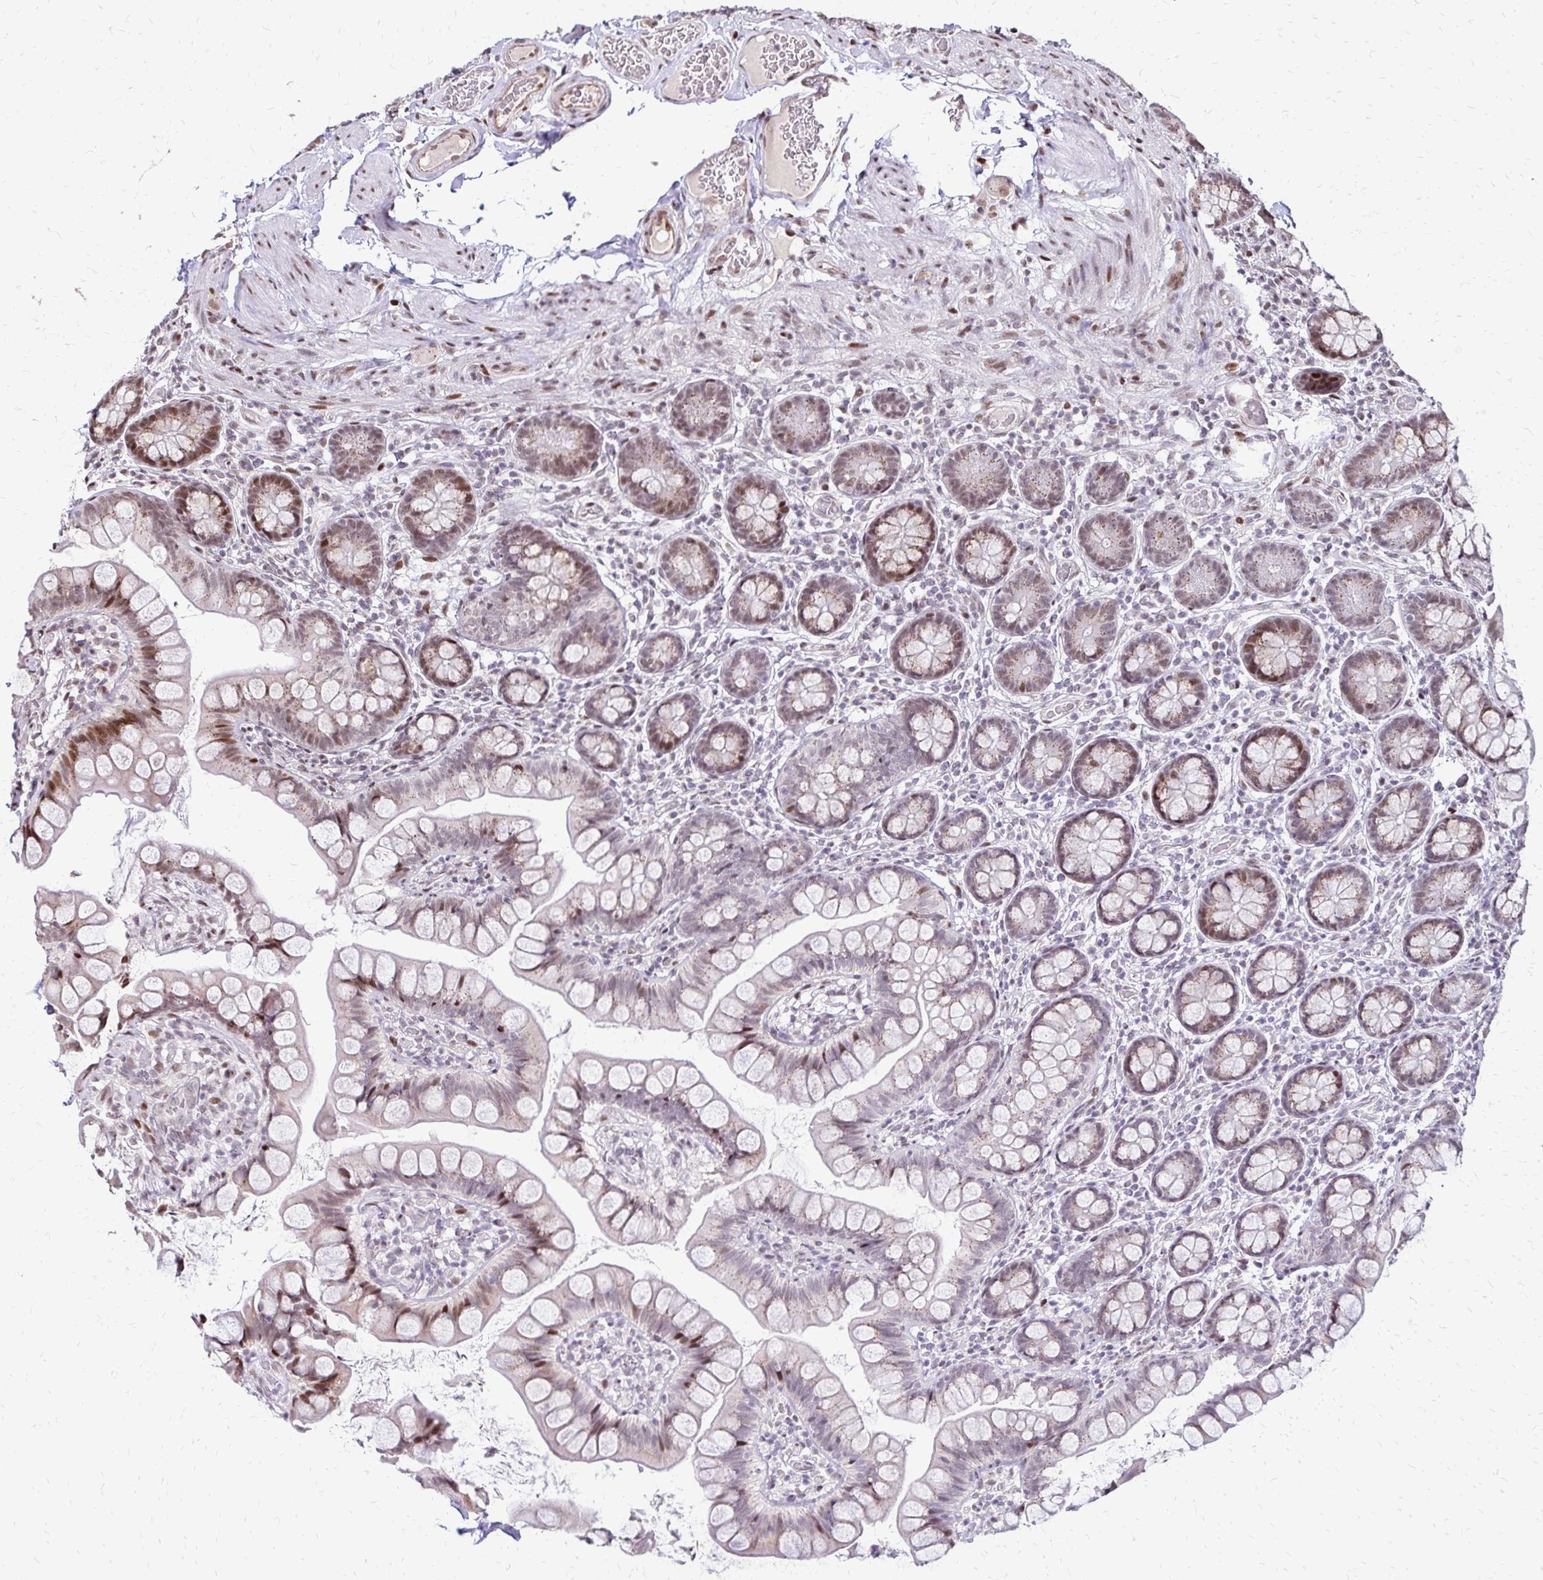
{"staining": {"intensity": "moderate", "quantity": "25%-75%", "location": "cytoplasmic/membranous,nuclear"}, "tissue": "small intestine", "cell_type": "Glandular cells", "image_type": "normal", "snomed": [{"axis": "morphology", "description": "Normal tissue, NOS"}, {"axis": "topography", "description": "Small intestine"}], "caption": "Brown immunohistochemical staining in benign human small intestine demonstrates moderate cytoplasmic/membranous,nuclear expression in about 25%-75% of glandular cells. (Brightfield microscopy of DAB IHC at high magnification).", "gene": "TOB1", "patient": {"sex": "male", "age": 70}}